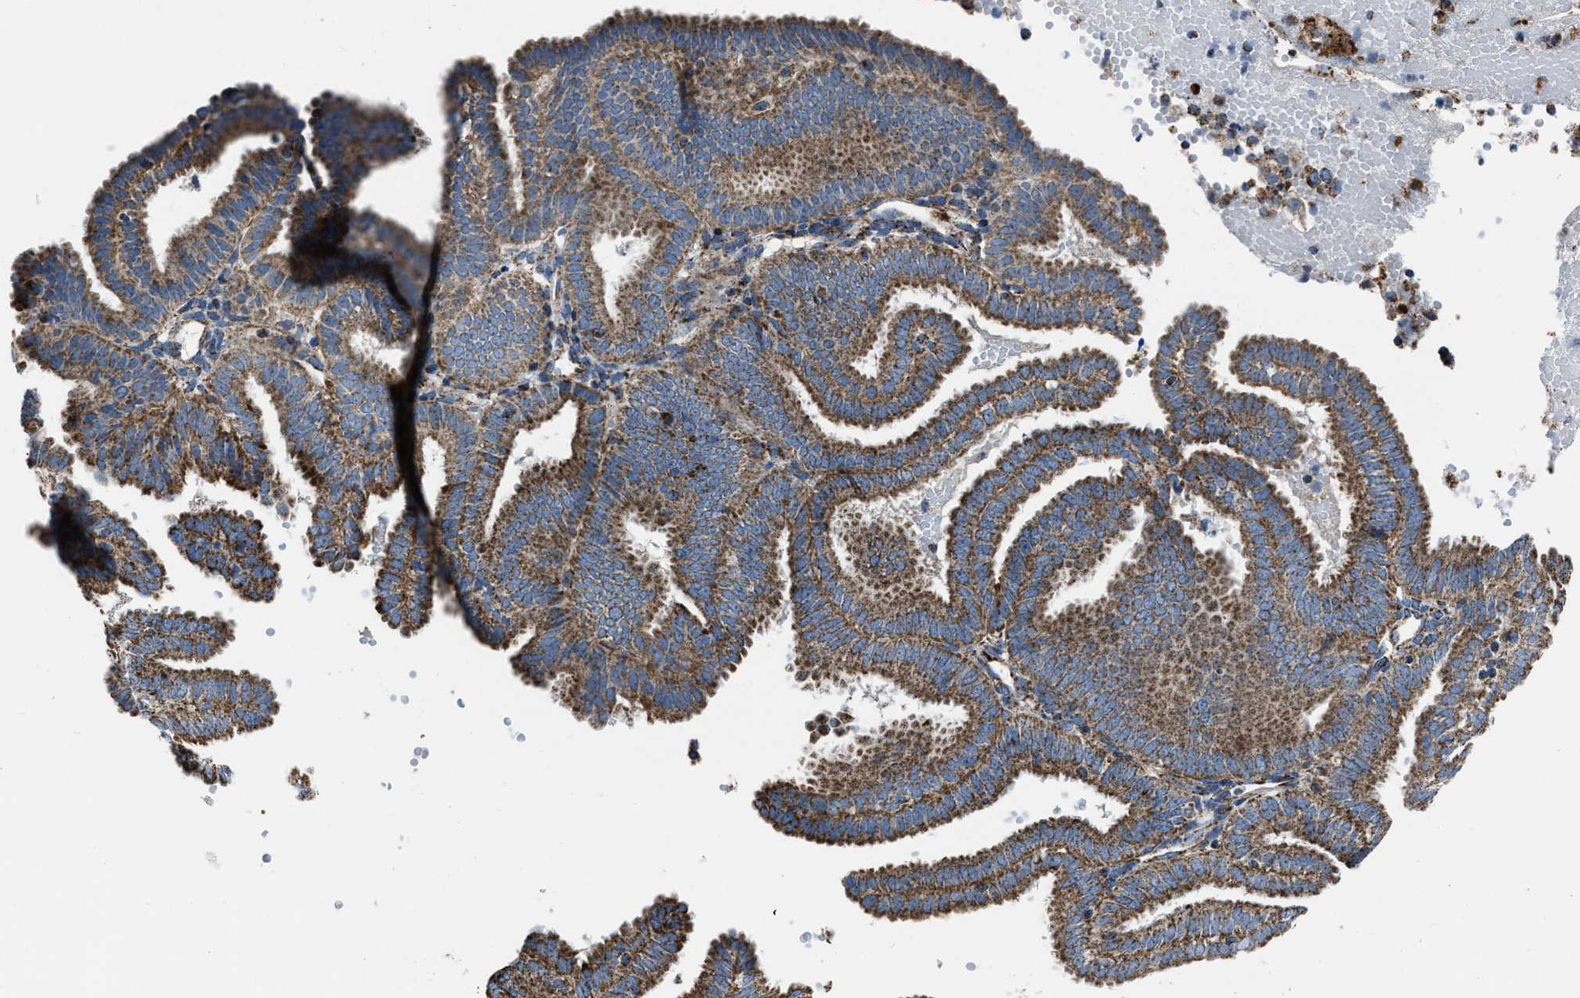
{"staining": {"intensity": "moderate", "quantity": ">75%", "location": "cytoplasmic/membranous"}, "tissue": "endometrial cancer", "cell_type": "Tumor cells", "image_type": "cancer", "snomed": [{"axis": "morphology", "description": "Adenocarcinoma, NOS"}, {"axis": "topography", "description": "Endometrium"}], "caption": "Immunohistochemical staining of endometrial cancer (adenocarcinoma) reveals medium levels of moderate cytoplasmic/membranous expression in approximately >75% of tumor cells.", "gene": "NSD3", "patient": {"sex": "female", "age": 58}}